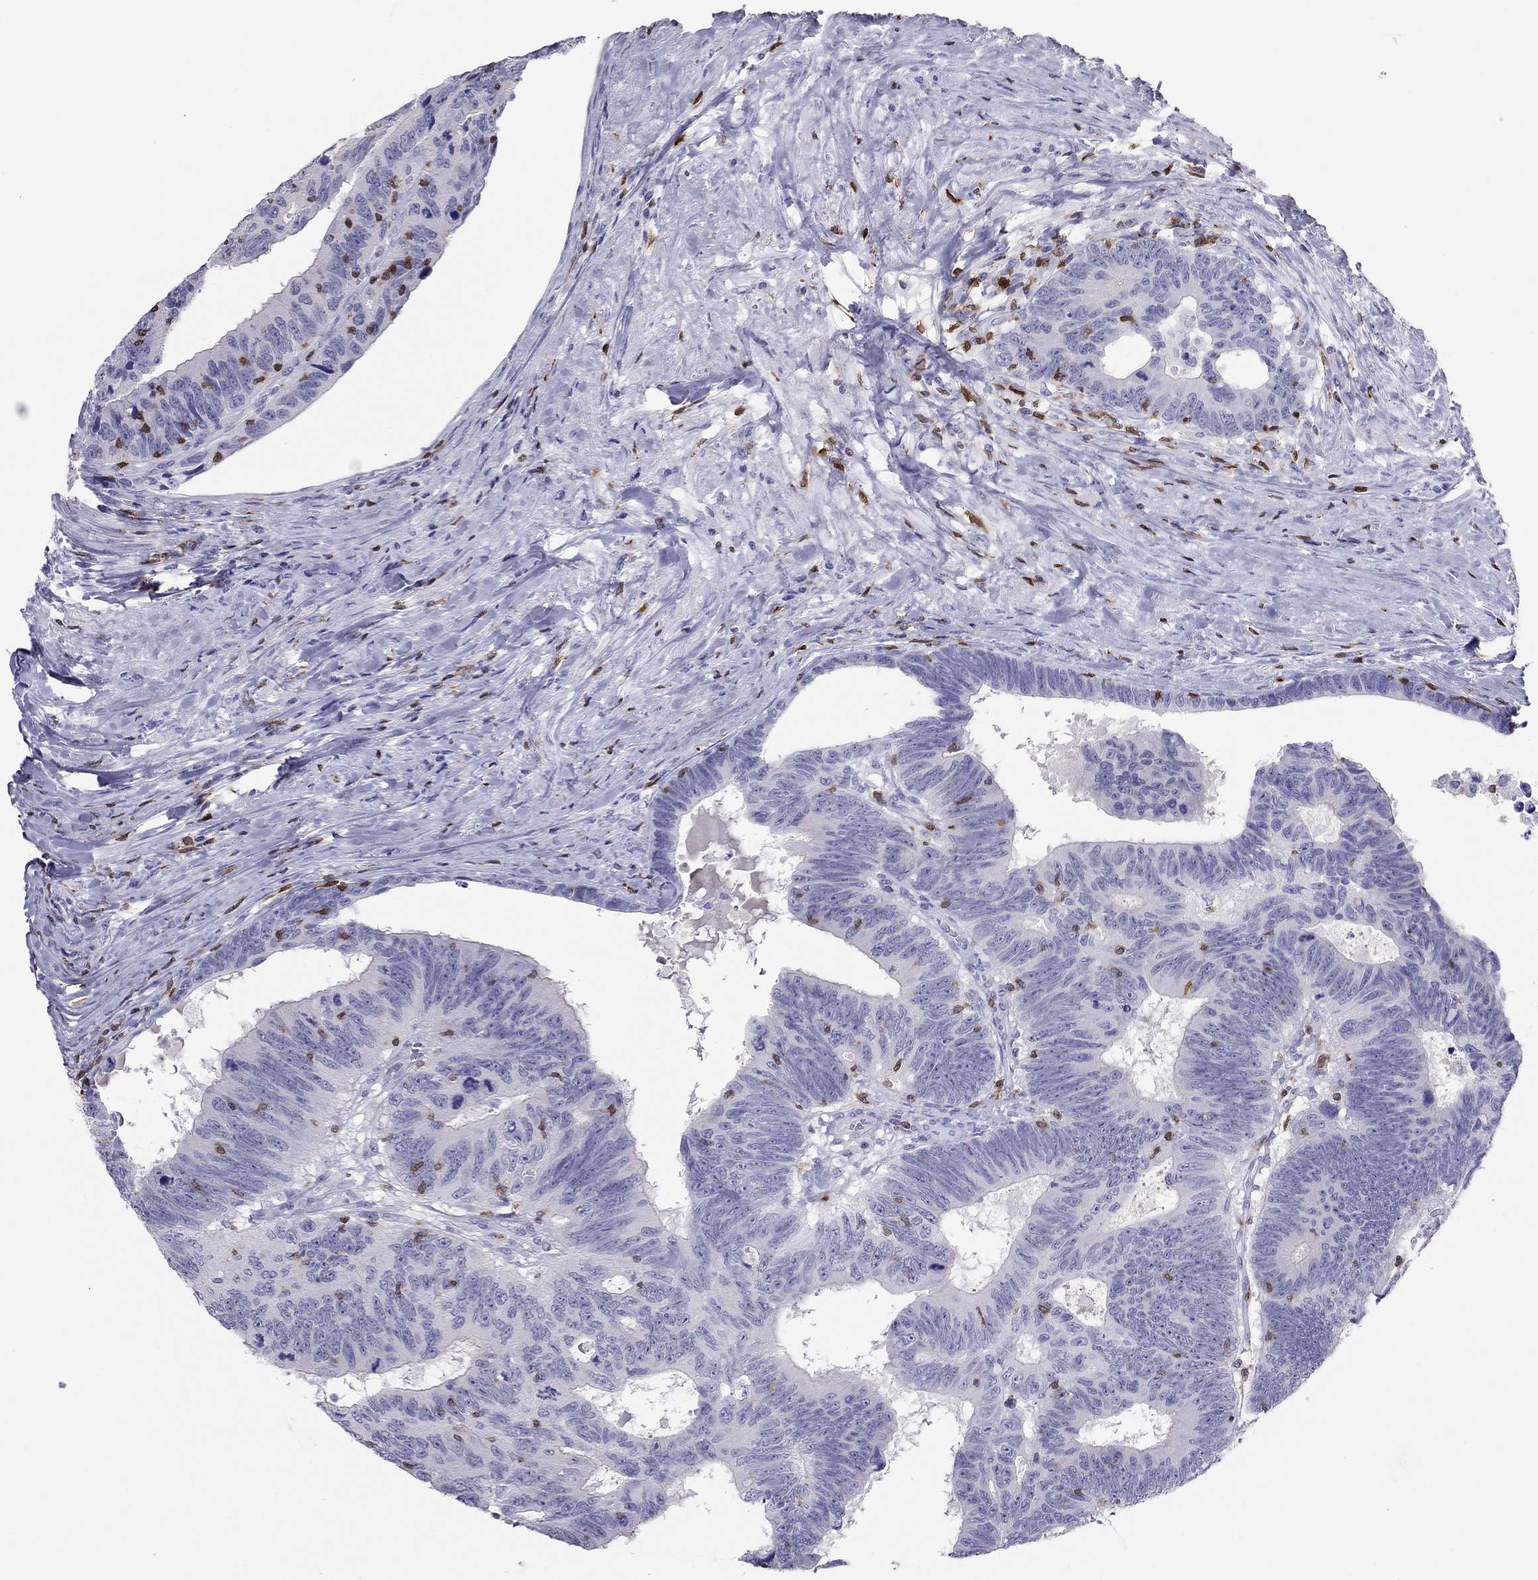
{"staining": {"intensity": "negative", "quantity": "none", "location": "none"}, "tissue": "colorectal cancer", "cell_type": "Tumor cells", "image_type": "cancer", "snomed": [{"axis": "morphology", "description": "Adenocarcinoma, NOS"}, {"axis": "topography", "description": "Colon"}], "caption": "The photomicrograph demonstrates no staining of tumor cells in colorectal cancer.", "gene": "SH2D2A", "patient": {"sex": "female", "age": 77}}